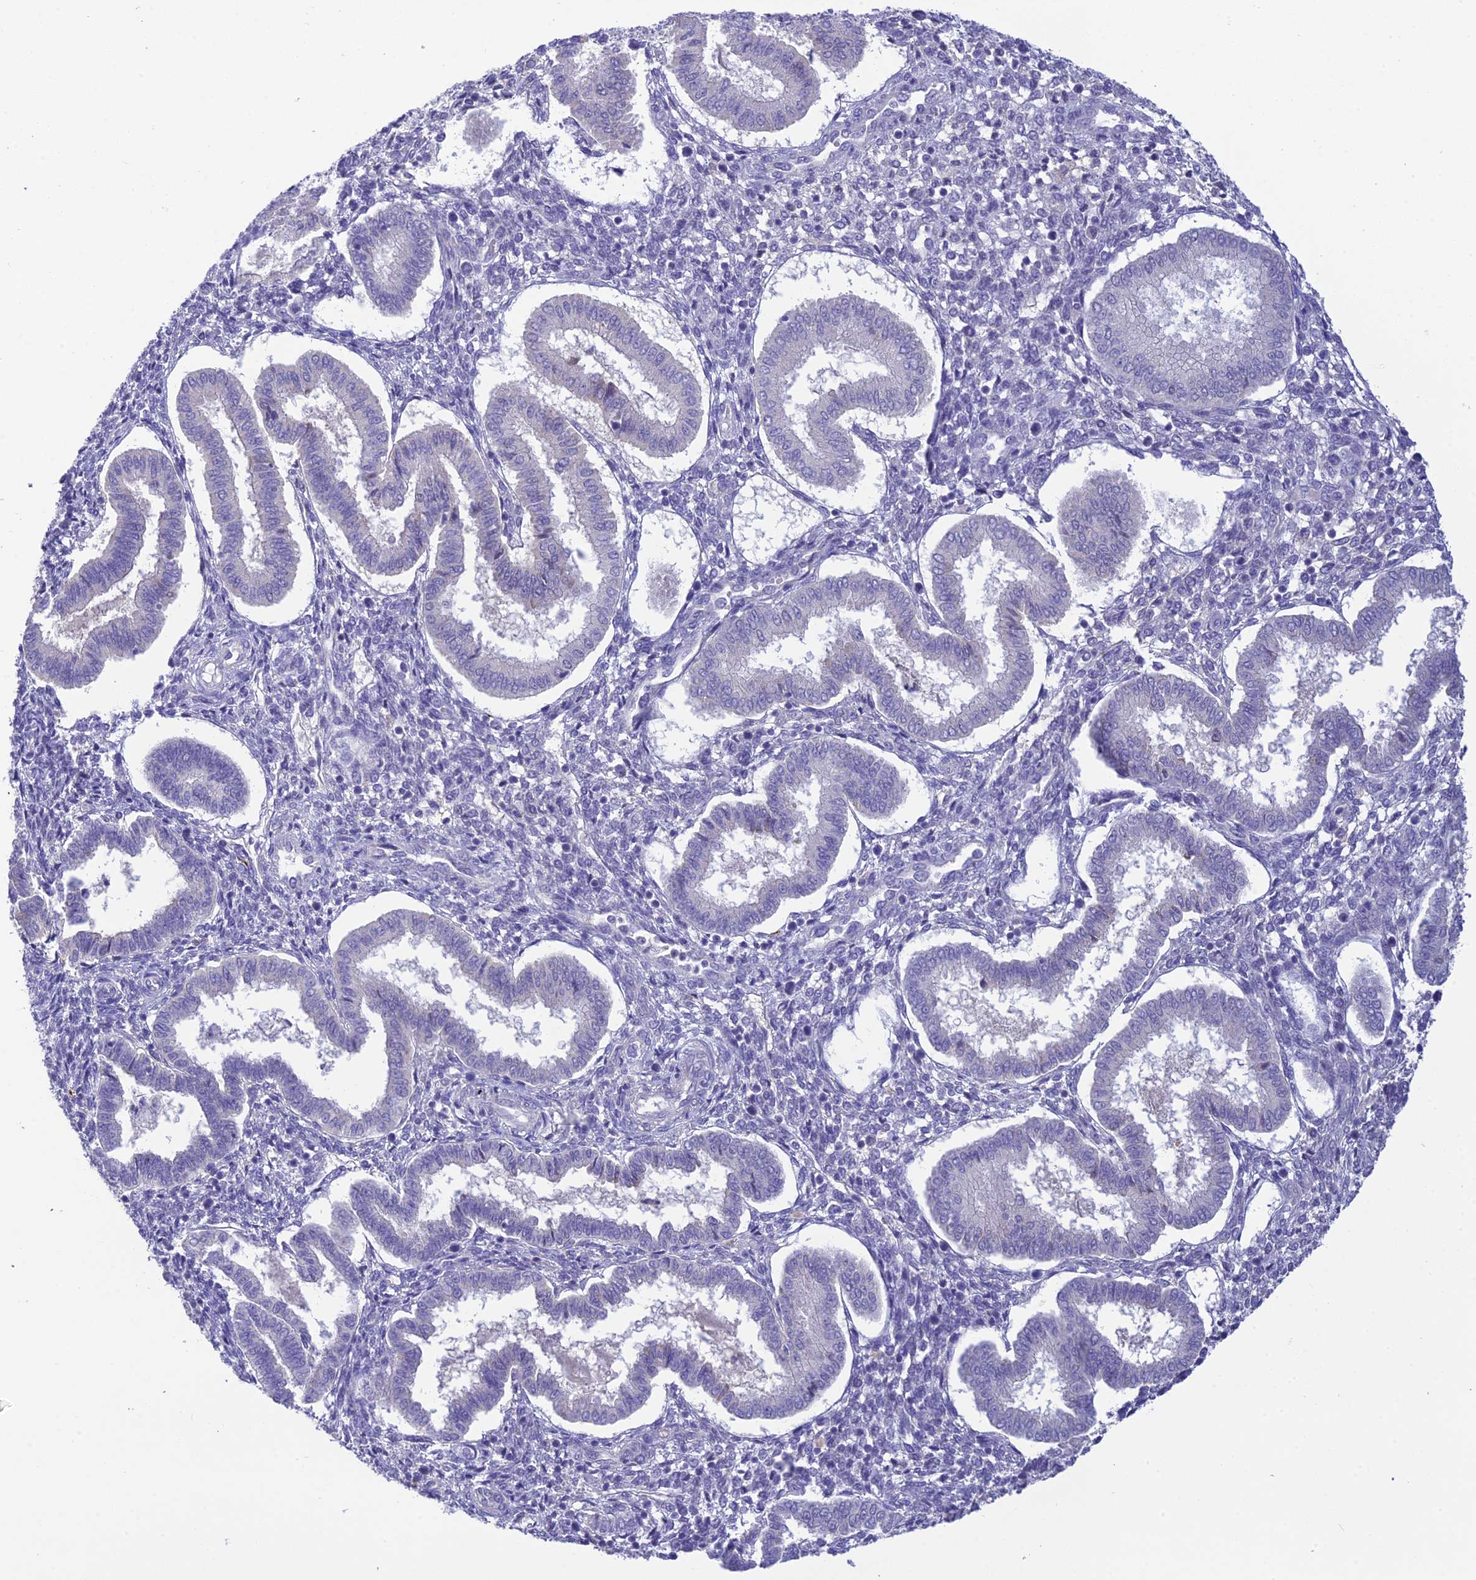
{"staining": {"intensity": "negative", "quantity": "none", "location": "none"}, "tissue": "endometrium", "cell_type": "Cells in endometrial stroma", "image_type": "normal", "snomed": [{"axis": "morphology", "description": "Normal tissue, NOS"}, {"axis": "topography", "description": "Endometrium"}], "caption": "Immunohistochemical staining of unremarkable human endometrium displays no significant positivity in cells in endometrial stroma.", "gene": "XPO7", "patient": {"sex": "female", "age": 24}}